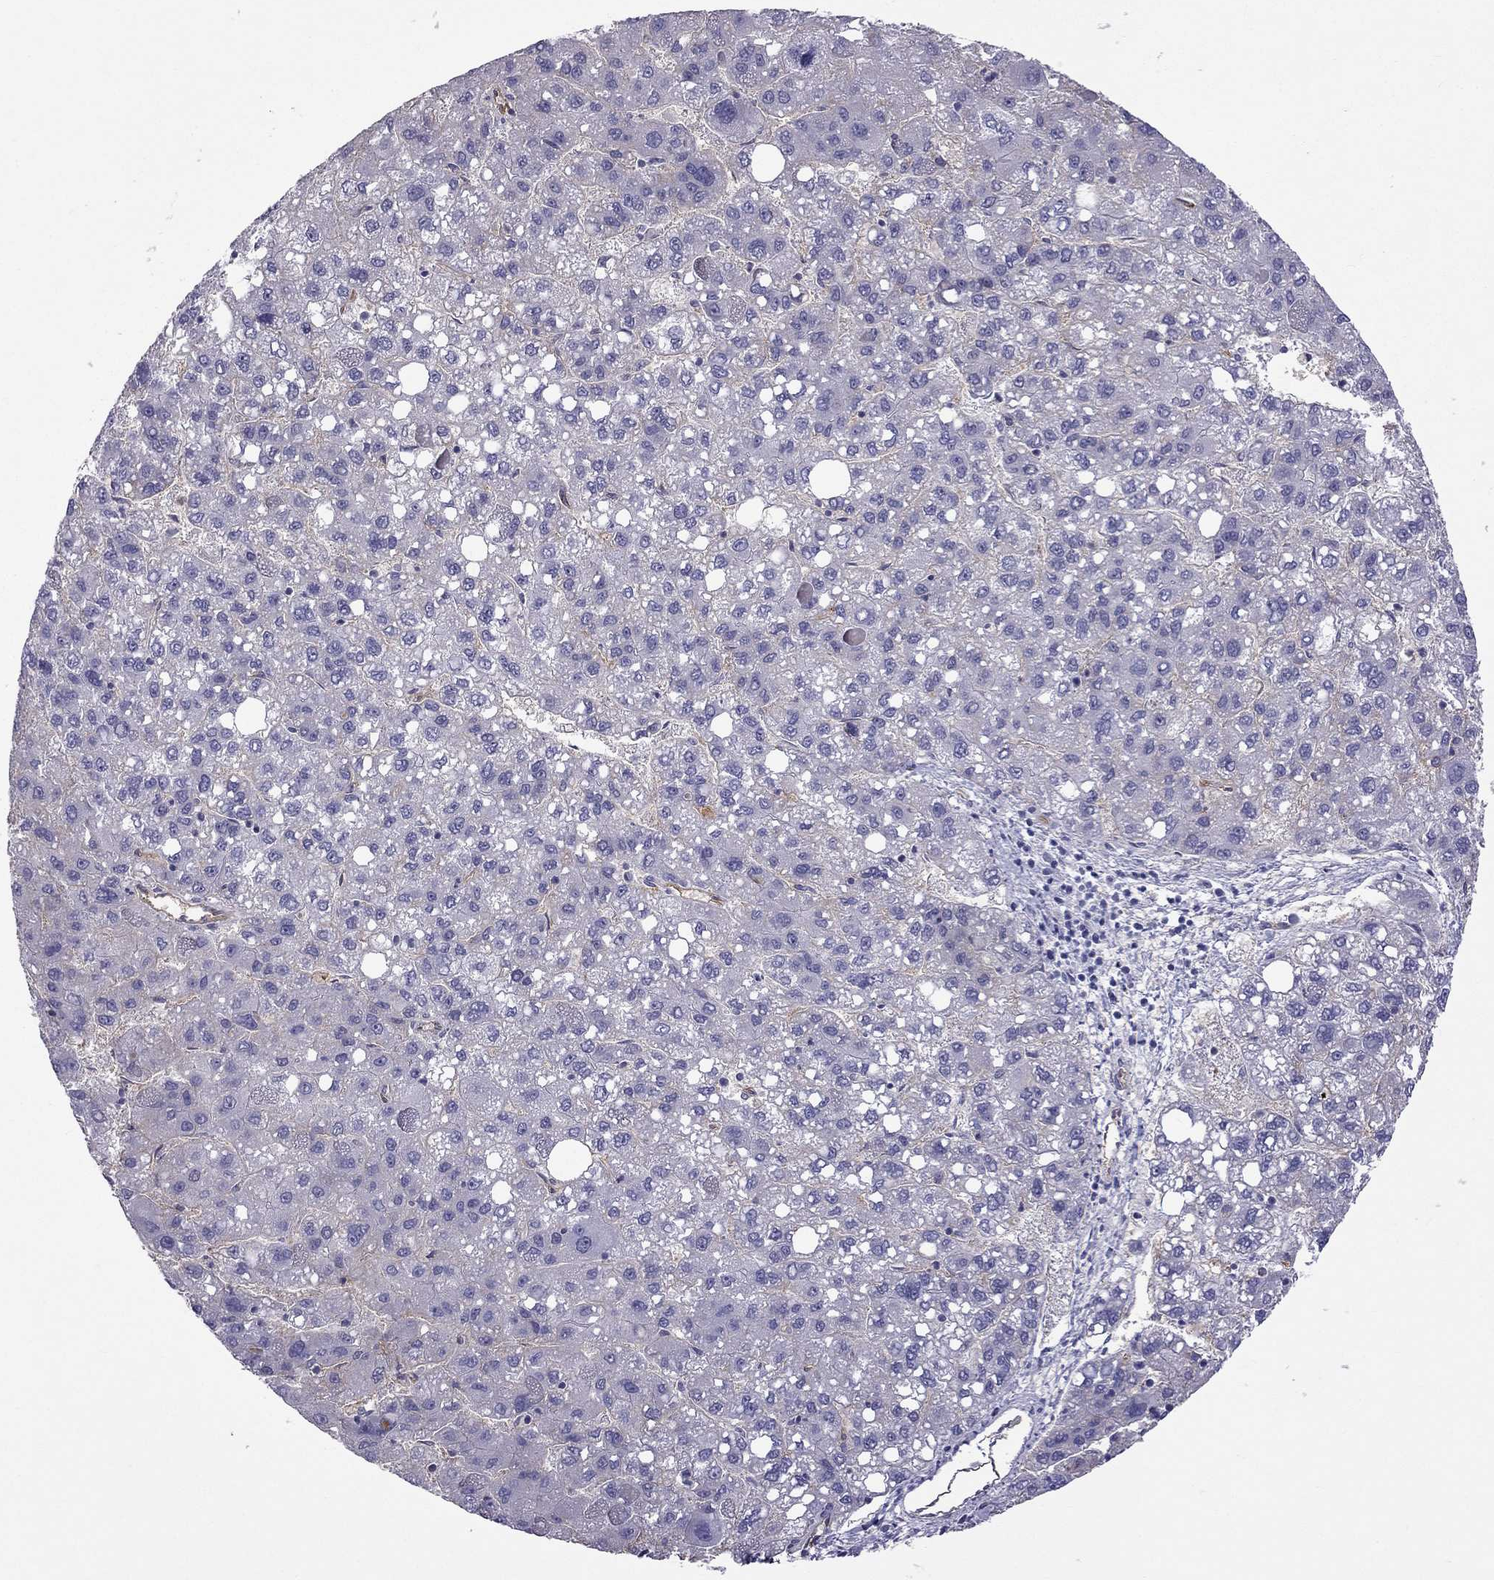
{"staining": {"intensity": "negative", "quantity": "none", "location": "none"}, "tissue": "liver cancer", "cell_type": "Tumor cells", "image_type": "cancer", "snomed": [{"axis": "morphology", "description": "Carcinoma, Hepatocellular, NOS"}, {"axis": "topography", "description": "Liver"}], "caption": "Tumor cells are negative for brown protein staining in liver cancer (hepatocellular carcinoma).", "gene": "STOML3", "patient": {"sex": "female", "age": 82}}